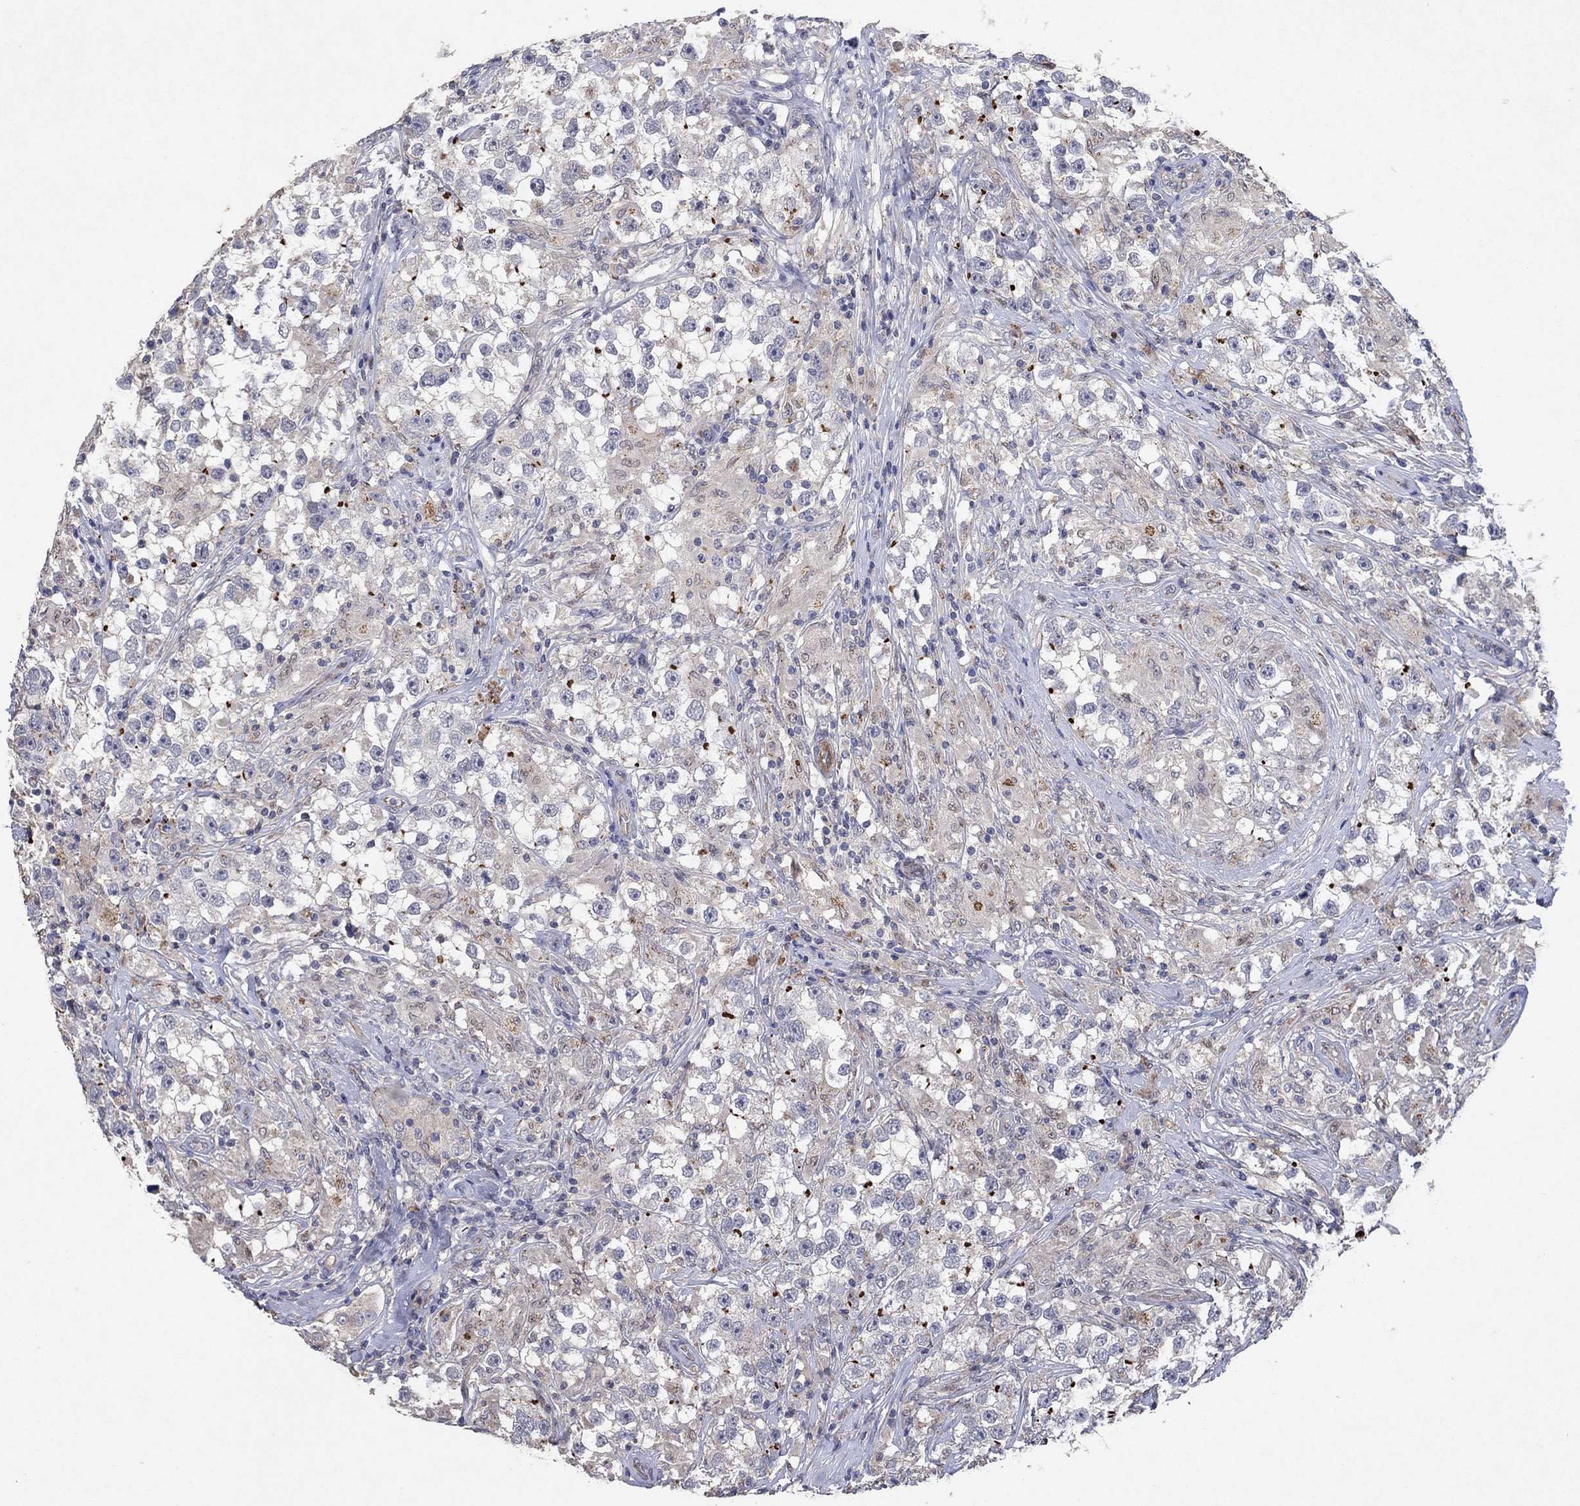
{"staining": {"intensity": "moderate", "quantity": "<25%", "location": "cytoplasmic/membranous"}, "tissue": "testis cancer", "cell_type": "Tumor cells", "image_type": "cancer", "snomed": [{"axis": "morphology", "description": "Seminoma, NOS"}, {"axis": "topography", "description": "Testis"}], "caption": "Brown immunohistochemical staining in testis cancer (seminoma) exhibits moderate cytoplasmic/membranous staining in about <25% of tumor cells.", "gene": "FRG1", "patient": {"sex": "male", "age": 46}}